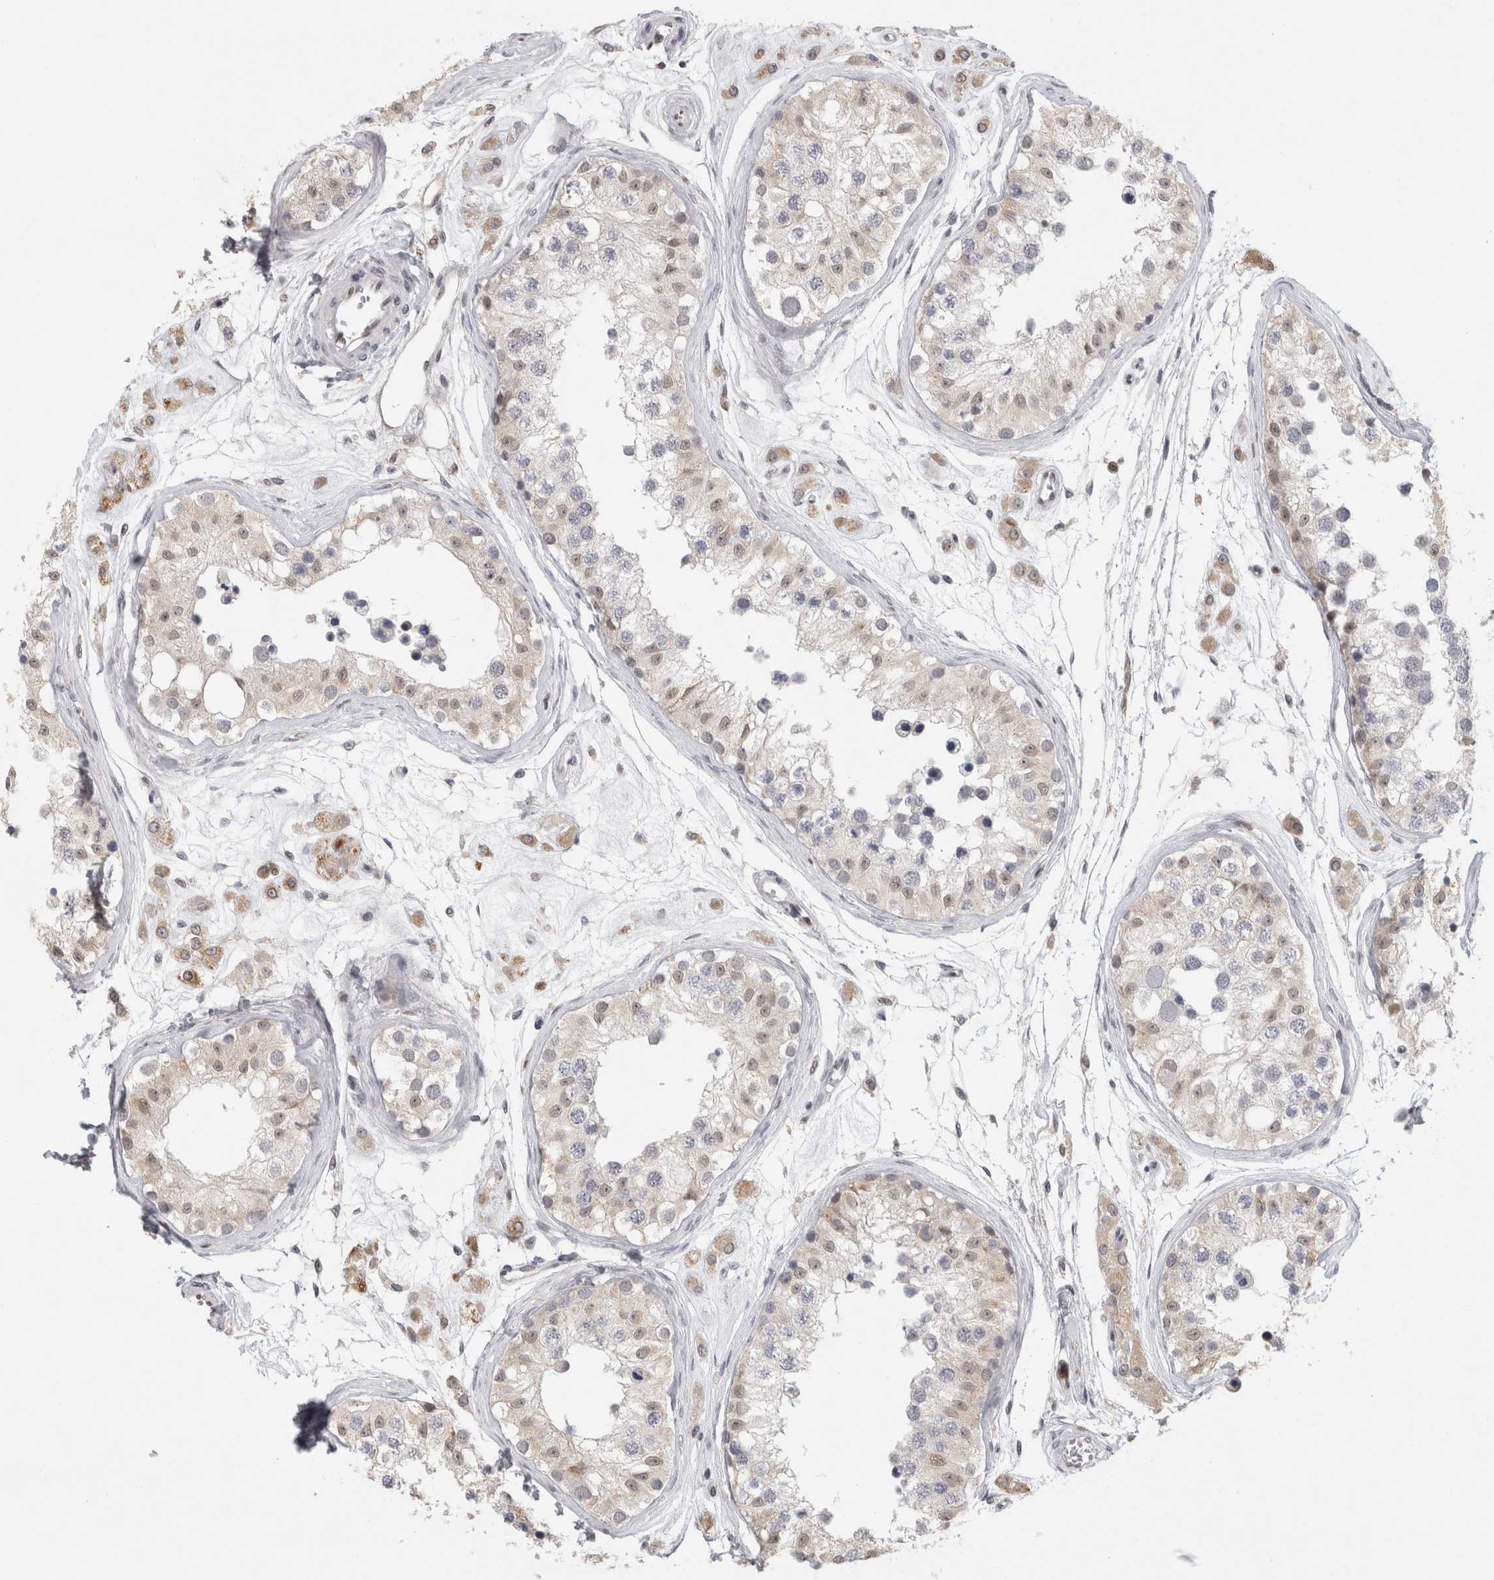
{"staining": {"intensity": "weak", "quantity": "25%-75%", "location": "cytoplasmic/membranous"}, "tissue": "testis", "cell_type": "Cells in seminiferous ducts", "image_type": "normal", "snomed": [{"axis": "morphology", "description": "Normal tissue, NOS"}, {"axis": "morphology", "description": "Adenocarcinoma, metastatic, NOS"}, {"axis": "topography", "description": "Testis"}], "caption": "Cells in seminiferous ducts reveal low levels of weak cytoplasmic/membranous expression in about 25%-75% of cells in unremarkable human testis. Using DAB (brown) and hematoxylin (blue) stains, captured at high magnification using brightfield microscopy.", "gene": "SRARP", "patient": {"sex": "male", "age": 26}}